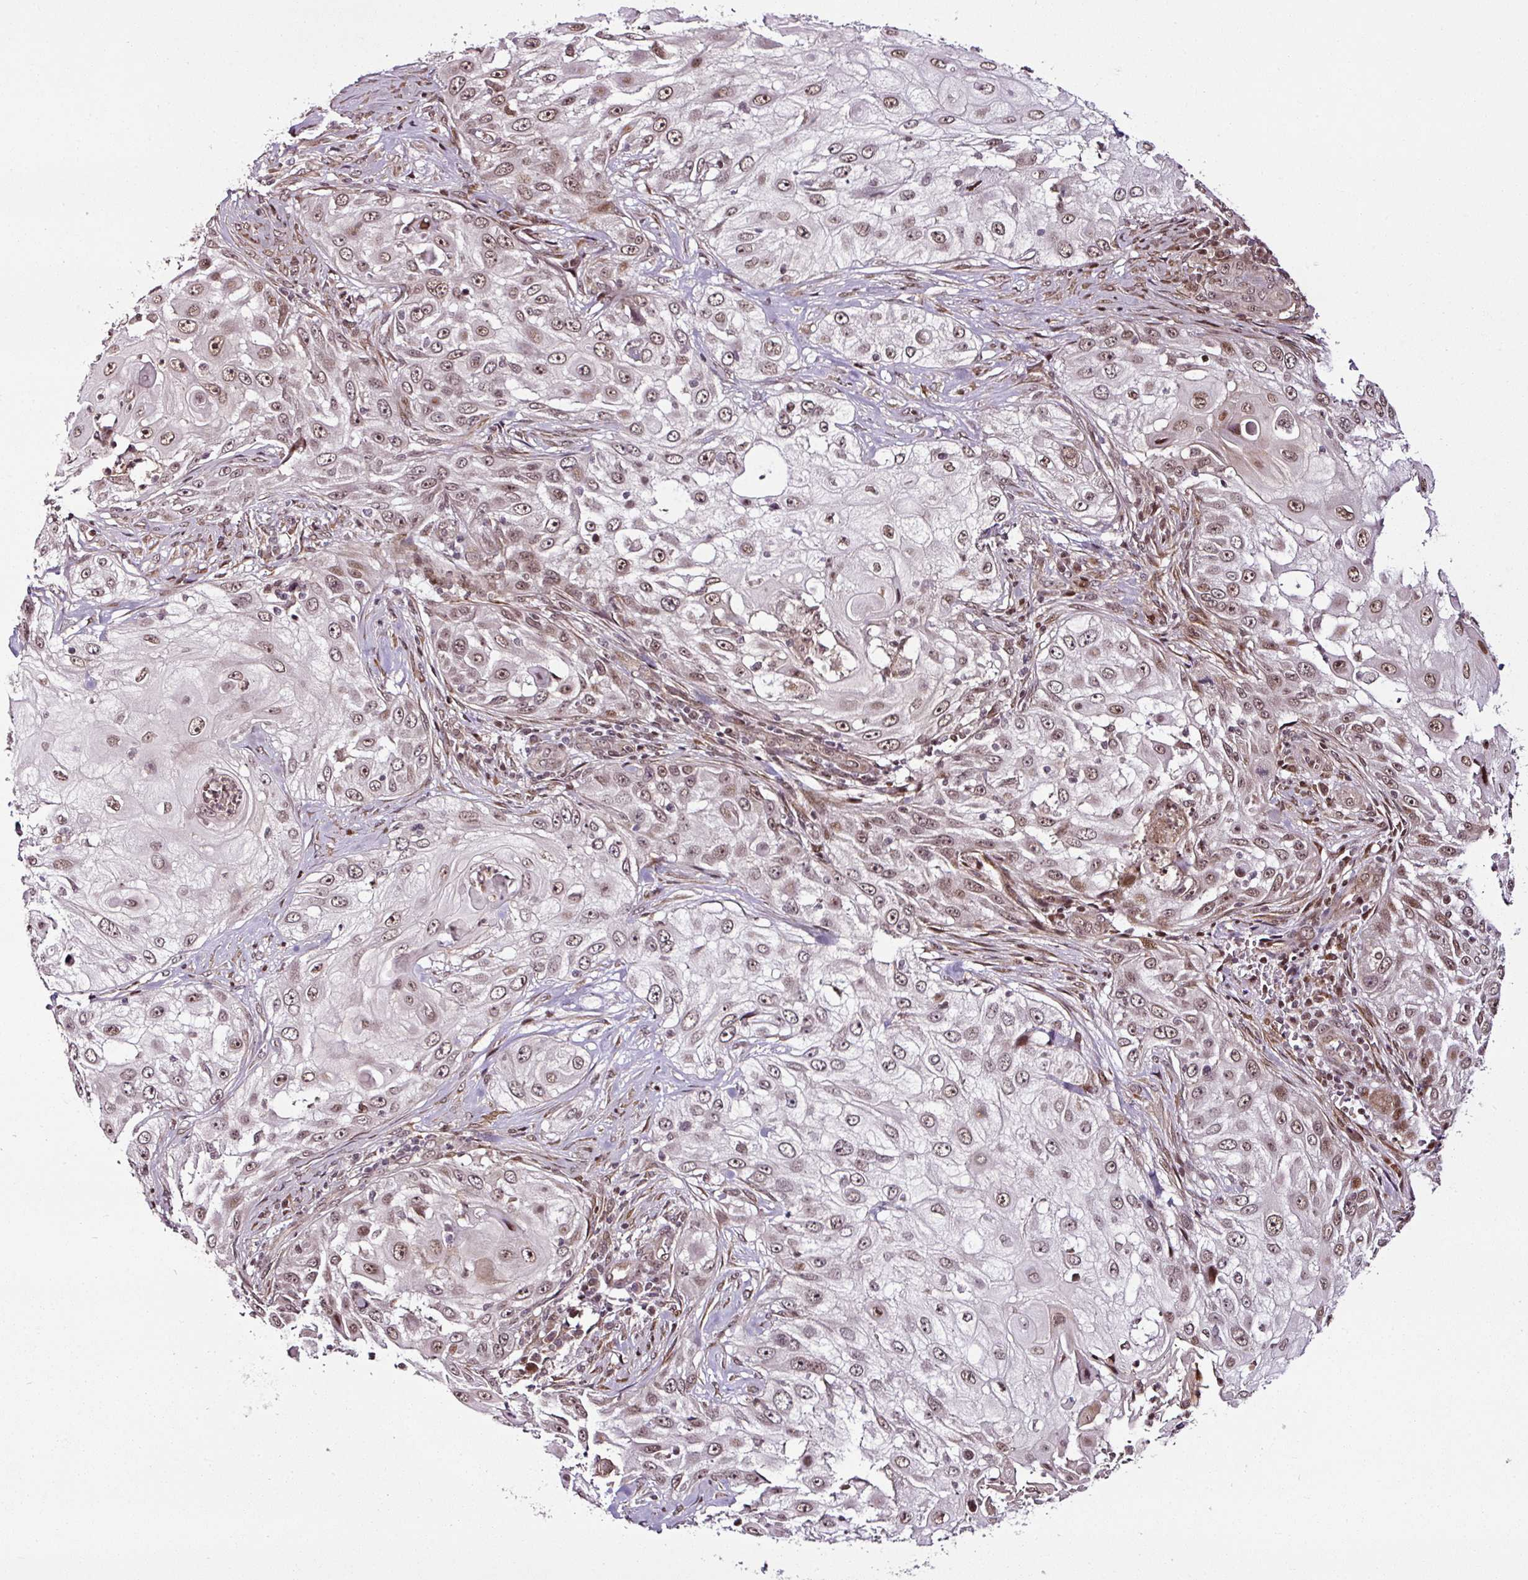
{"staining": {"intensity": "weak", "quantity": ">75%", "location": "nuclear"}, "tissue": "skin cancer", "cell_type": "Tumor cells", "image_type": "cancer", "snomed": [{"axis": "morphology", "description": "Squamous cell carcinoma, NOS"}, {"axis": "topography", "description": "Skin"}], "caption": "An IHC histopathology image of tumor tissue is shown. Protein staining in brown shows weak nuclear positivity in skin squamous cell carcinoma within tumor cells.", "gene": "COPRS", "patient": {"sex": "female", "age": 44}}